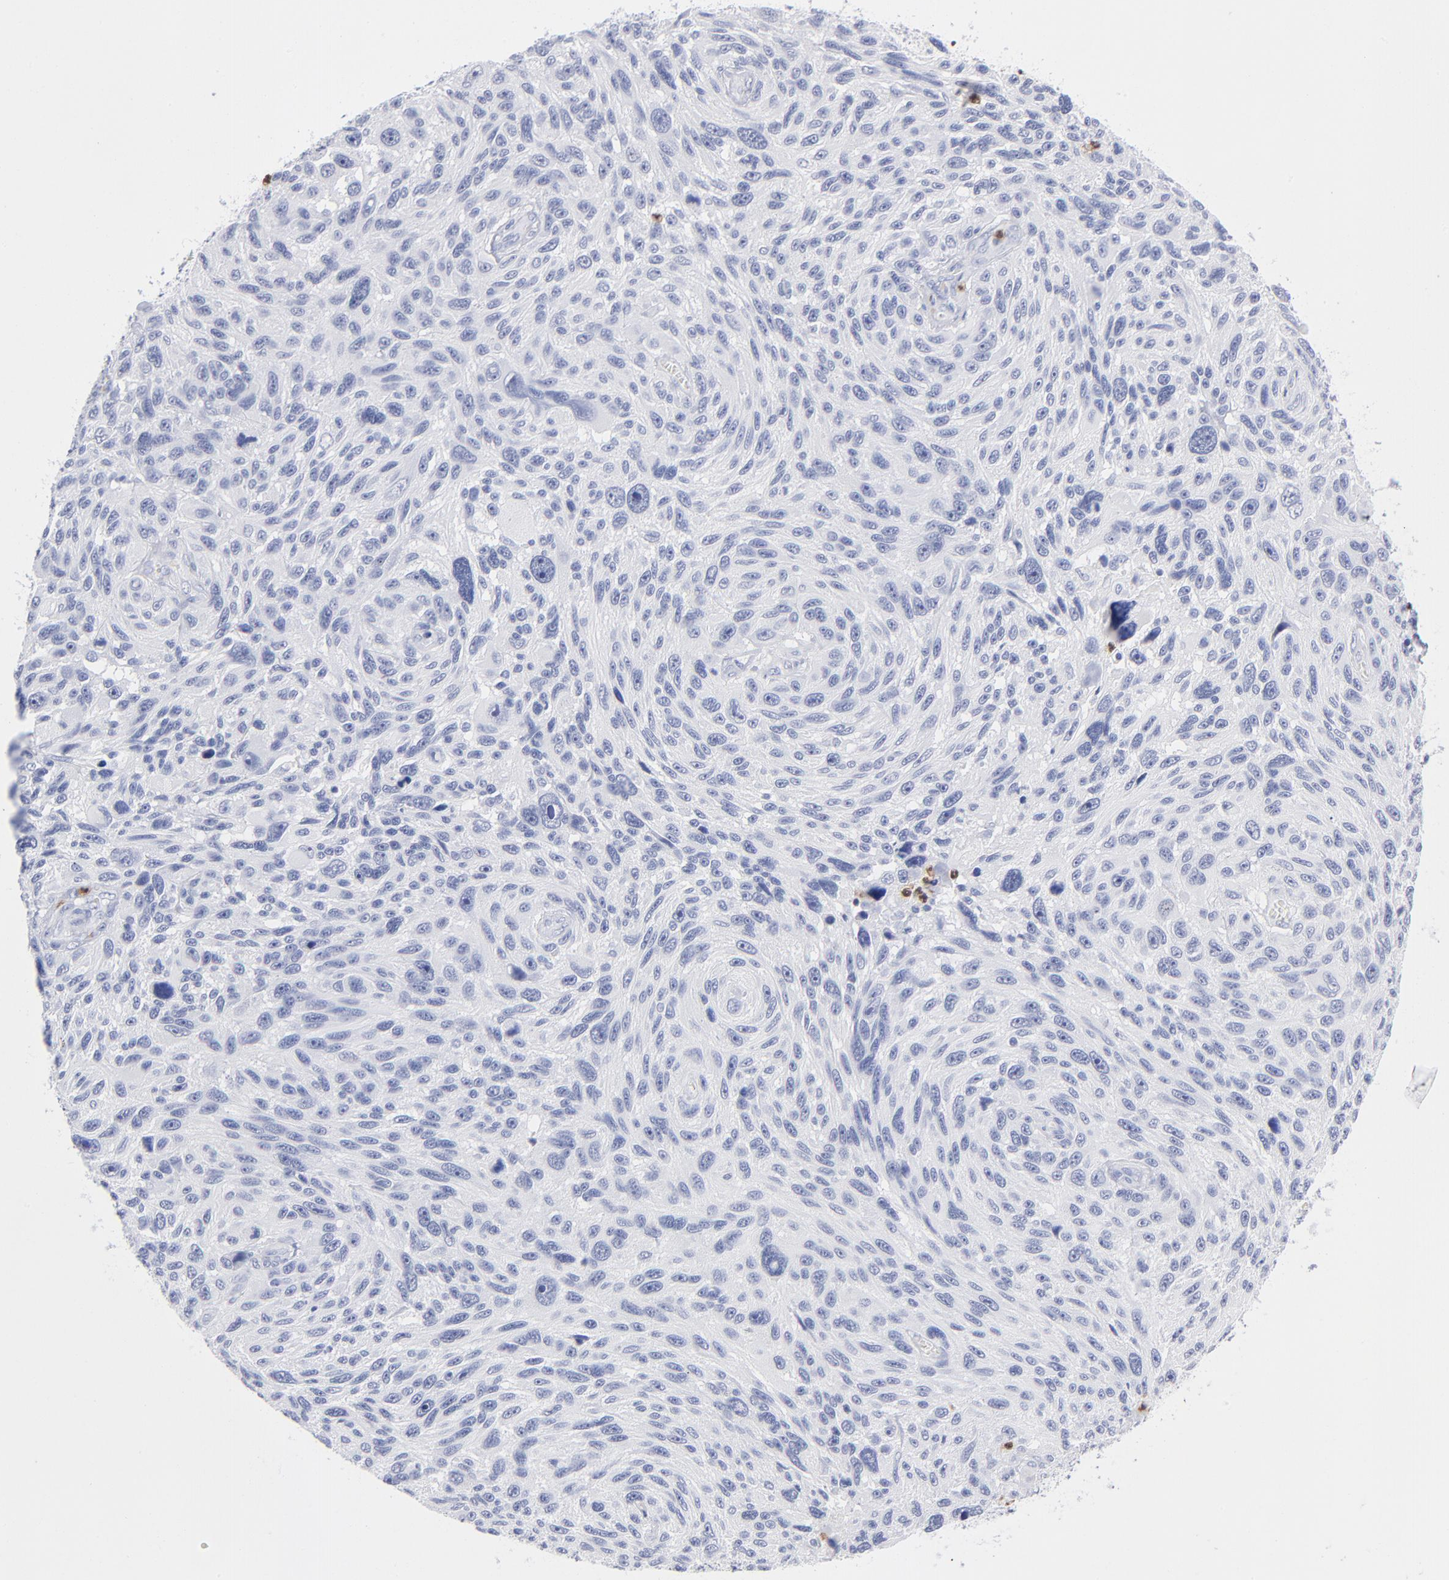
{"staining": {"intensity": "negative", "quantity": "none", "location": "none"}, "tissue": "melanoma", "cell_type": "Tumor cells", "image_type": "cancer", "snomed": [{"axis": "morphology", "description": "Malignant melanoma, NOS"}, {"axis": "topography", "description": "Skin"}], "caption": "Immunohistochemistry histopathology image of neoplastic tissue: melanoma stained with DAB shows no significant protein staining in tumor cells.", "gene": "ARG1", "patient": {"sex": "male", "age": 53}}